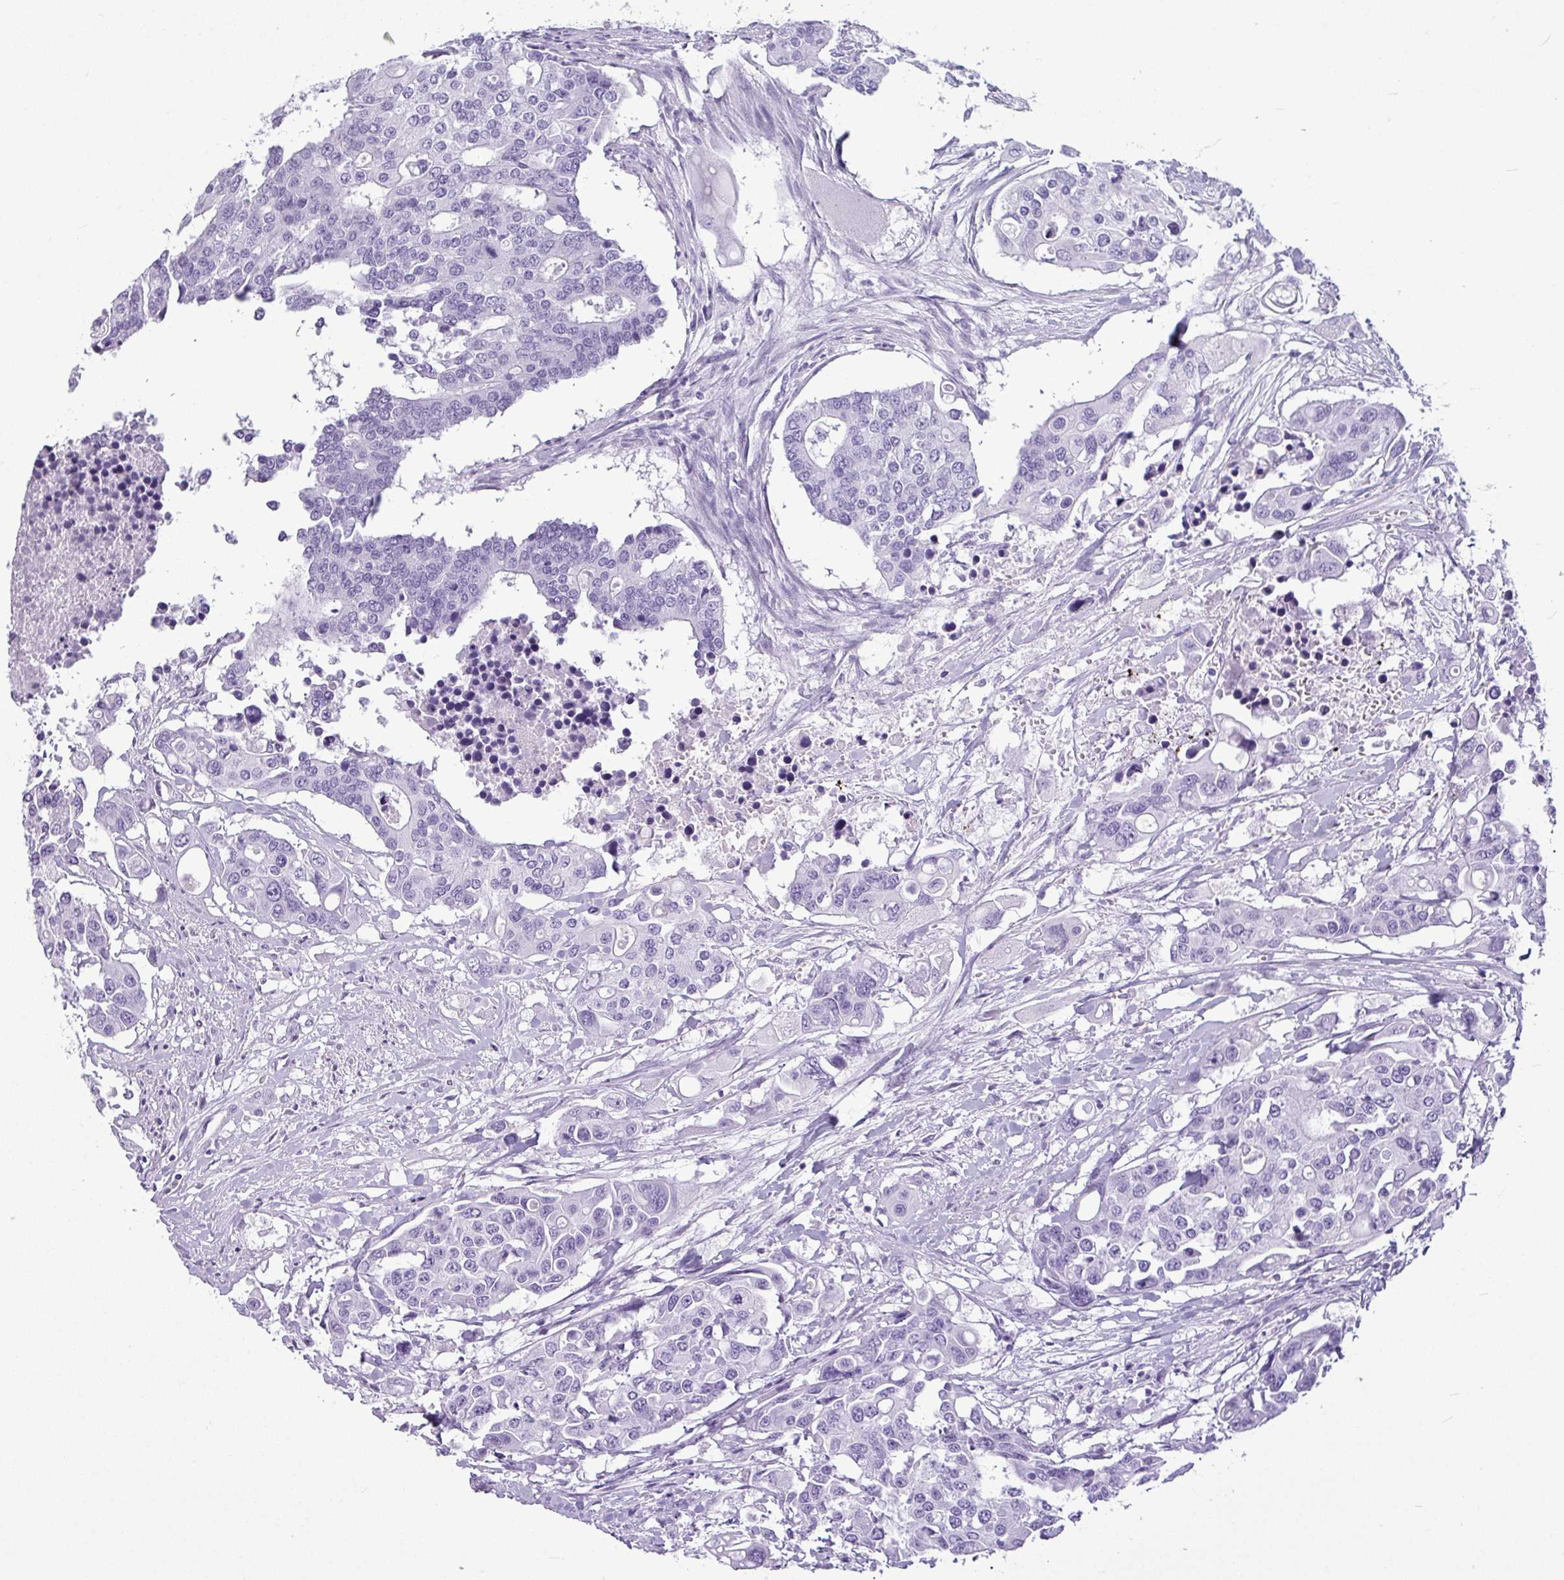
{"staining": {"intensity": "negative", "quantity": "none", "location": "none"}, "tissue": "colorectal cancer", "cell_type": "Tumor cells", "image_type": "cancer", "snomed": [{"axis": "morphology", "description": "Adenocarcinoma, NOS"}, {"axis": "topography", "description": "Colon"}], "caption": "Human colorectal cancer stained for a protein using IHC shows no positivity in tumor cells.", "gene": "AMY1B", "patient": {"sex": "male", "age": 77}}